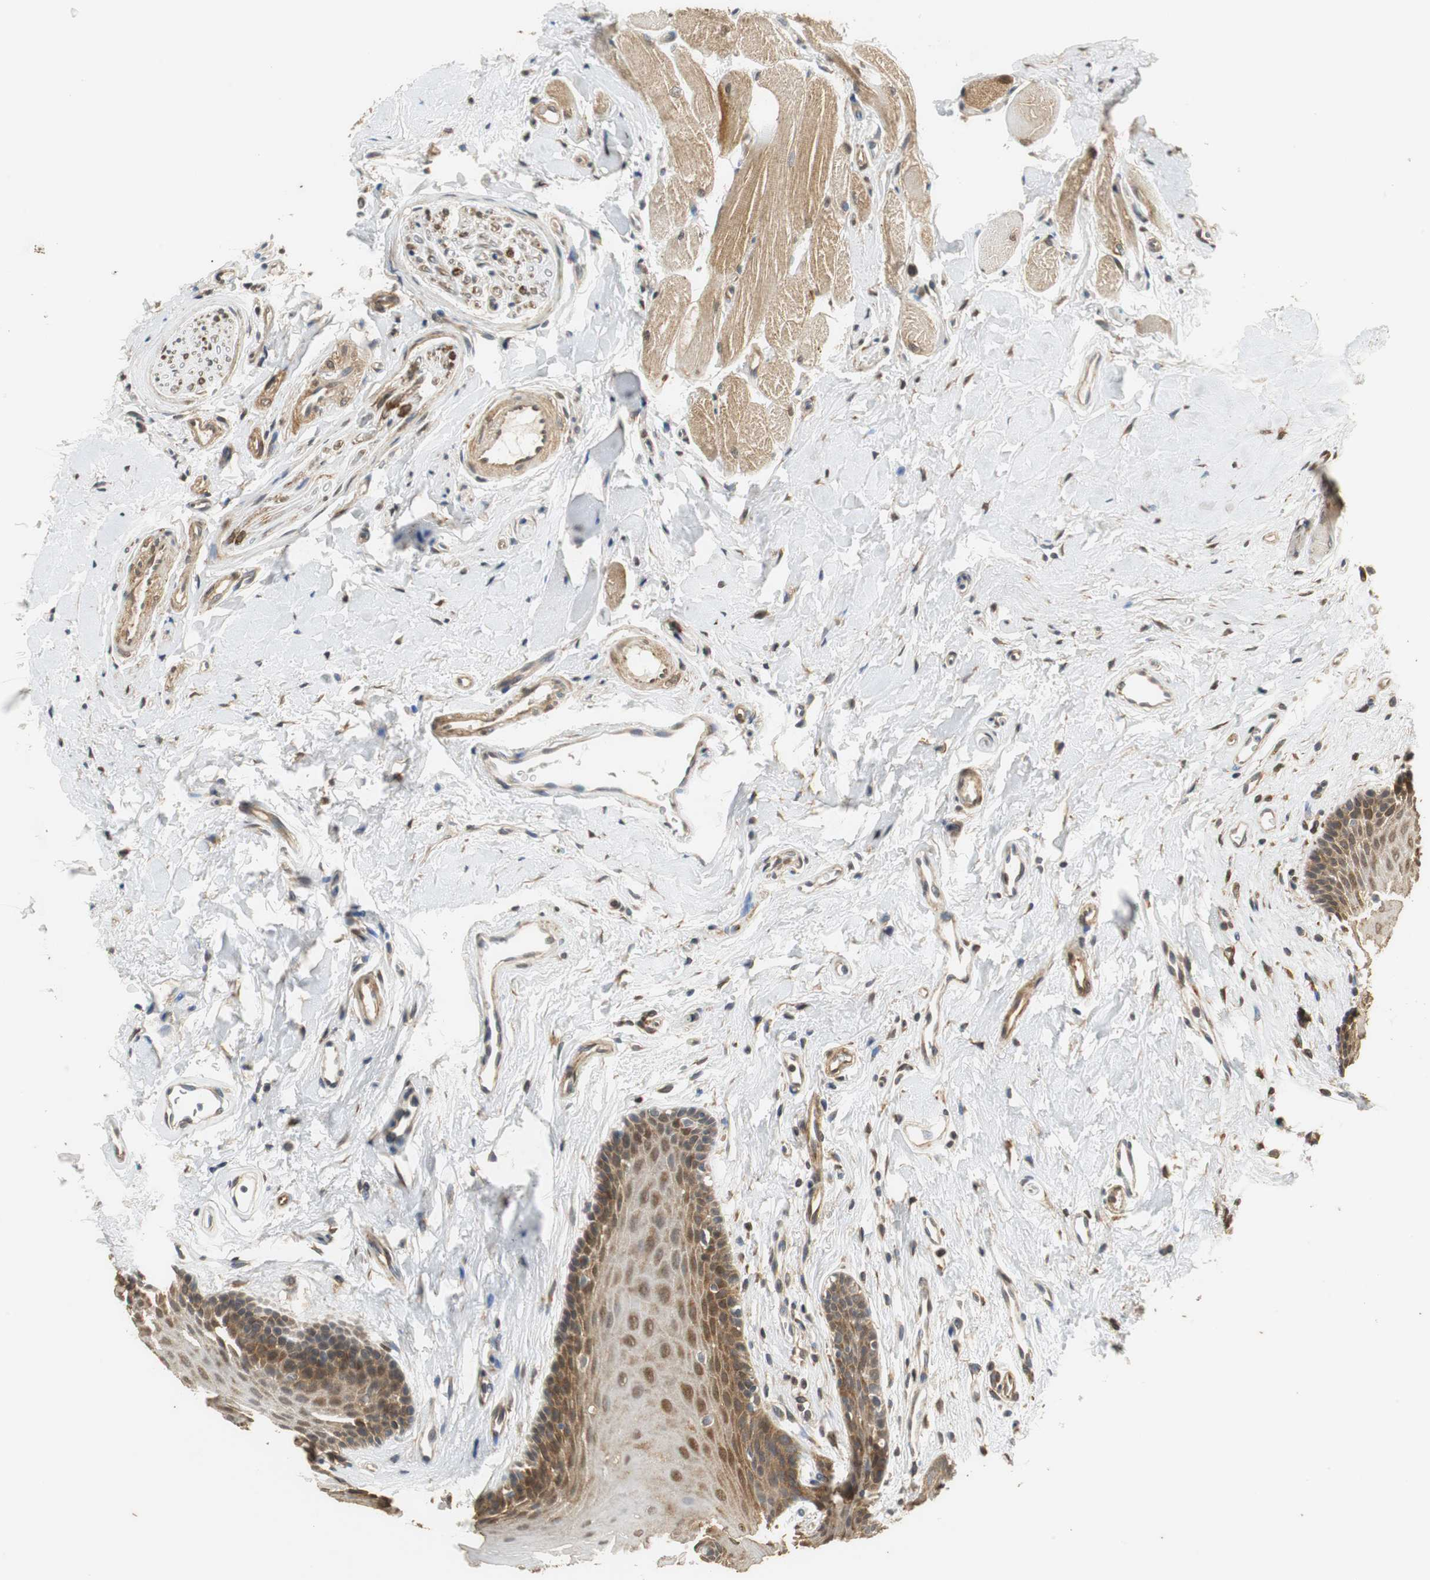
{"staining": {"intensity": "moderate", "quantity": ">75%", "location": "cytoplasmic/membranous,nuclear"}, "tissue": "oral mucosa", "cell_type": "Squamous epithelial cells", "image_type": "normal", "snomed": [{"axis": "morphology", "description": "Normal tissue, NOS"}, {"axis": "topography", "description": "Oral tissue"}], "caption": "IHC of normal oral mucosa shows medium levels of moderate cytoplasmic/membranous,nuclear staining in about >75% of squamous epithelial cells. The protein of interest is stained brown, and the nuclei are stained in blue (DAB IHC with brightfield microscopy, high magnification).", "gene": "UBQLN2", "patient": {"sex": "male", "age": 62}}